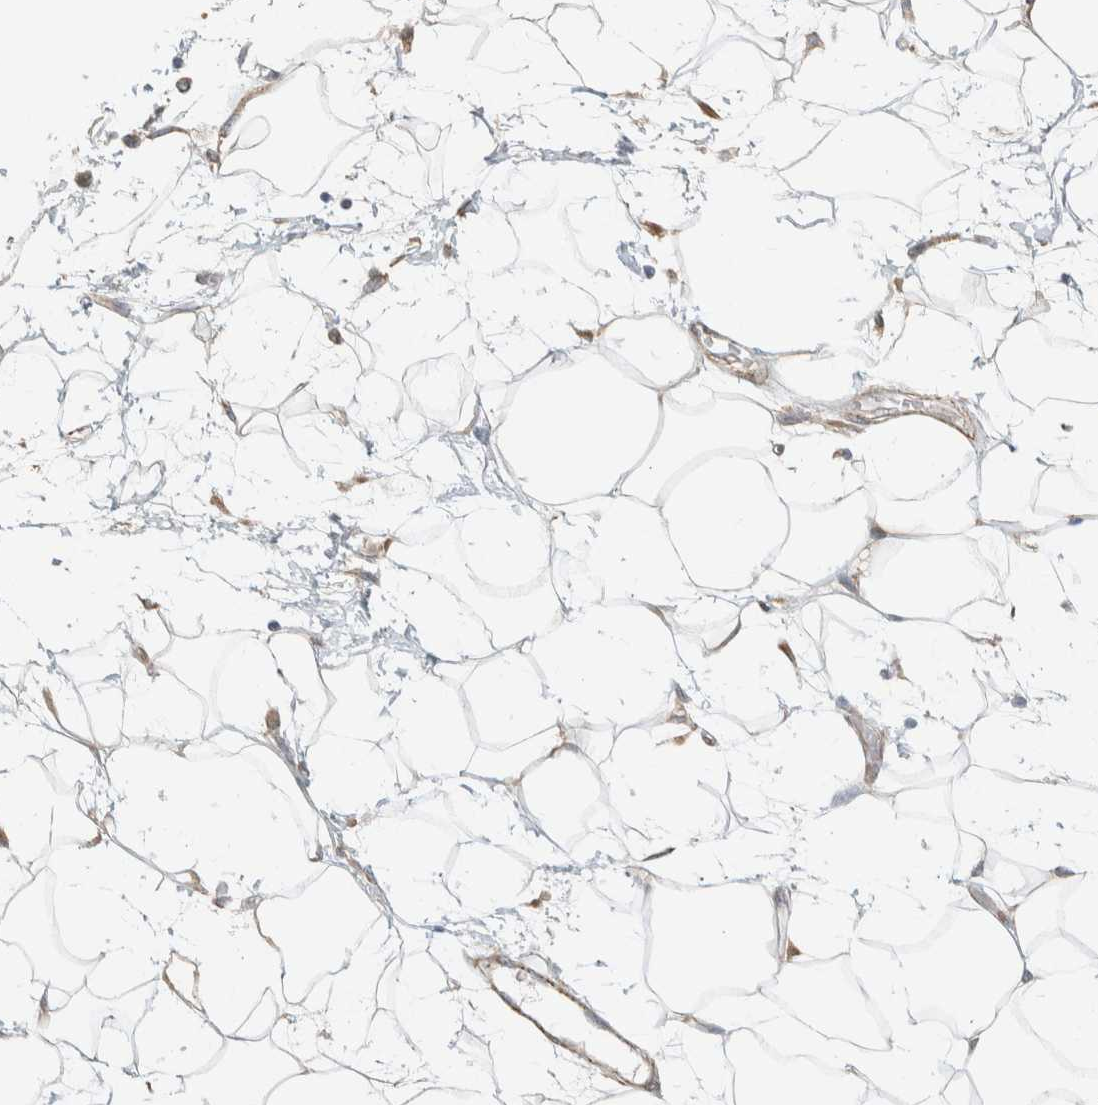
{"staining": {"intensity": "weak", "quantity": "25%-75%", "location": "cytoplasmic/membranous"}, "tissue": "adipose tissue", "cell_type": "Adipocytes", "image_type": "normal", "snomed": [{"axis": "morphology", "description": "Normal tissue, NOS"}, {"axis": "morphology", "description": "Adenocarcinoma, NOS"}, {"axis": "topography", "description": "Duodenum"}, {"axis": "topography", "description": "Peripheral nerve tissue"}], "caption": "Brown immunohistochemical staining in normal adipose tissue reveals weak cytoplasmic/membranous positivity in approximately 25%-75% of adipocytes.", "gene": "KLHL40", "patient": {"sex": "female", "age": 60}}